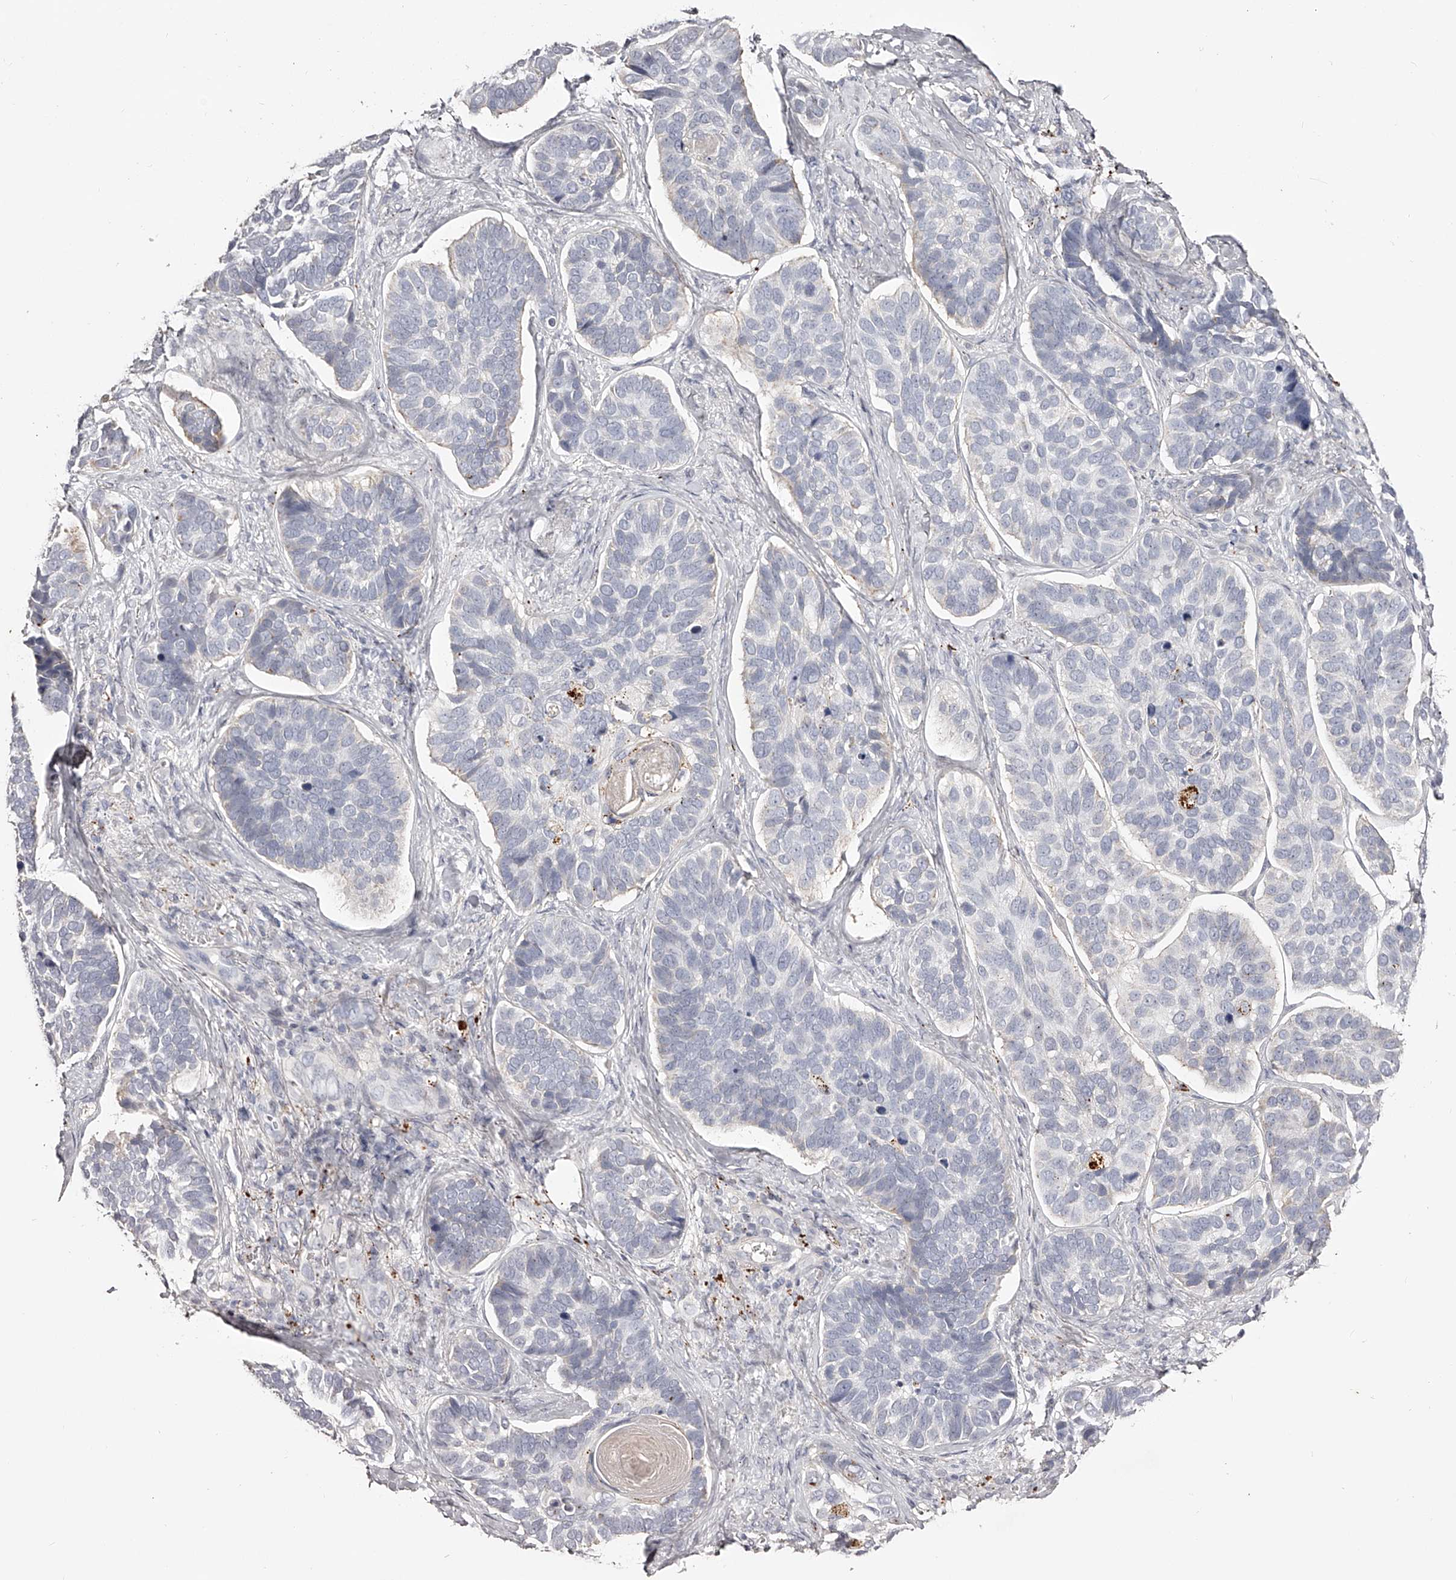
{"staining": {"intensity": "negative", "quantity": "none", "location": "none"}, "tissue": "skin cancer", "cell_type": "Tumor cells", "image_type": "cancer", "snomed": [{"axis": "morphology", "description": "Basal cell carcinoma"}, {"axis": "topography", "description": "Skin"}], "caption": "Immunohistochemistry of basal cell carcinoma (skin) shows no staining in tumor cells.", "gene": "SLC35D3", "patient": {"sex": "male", "age": 62}}